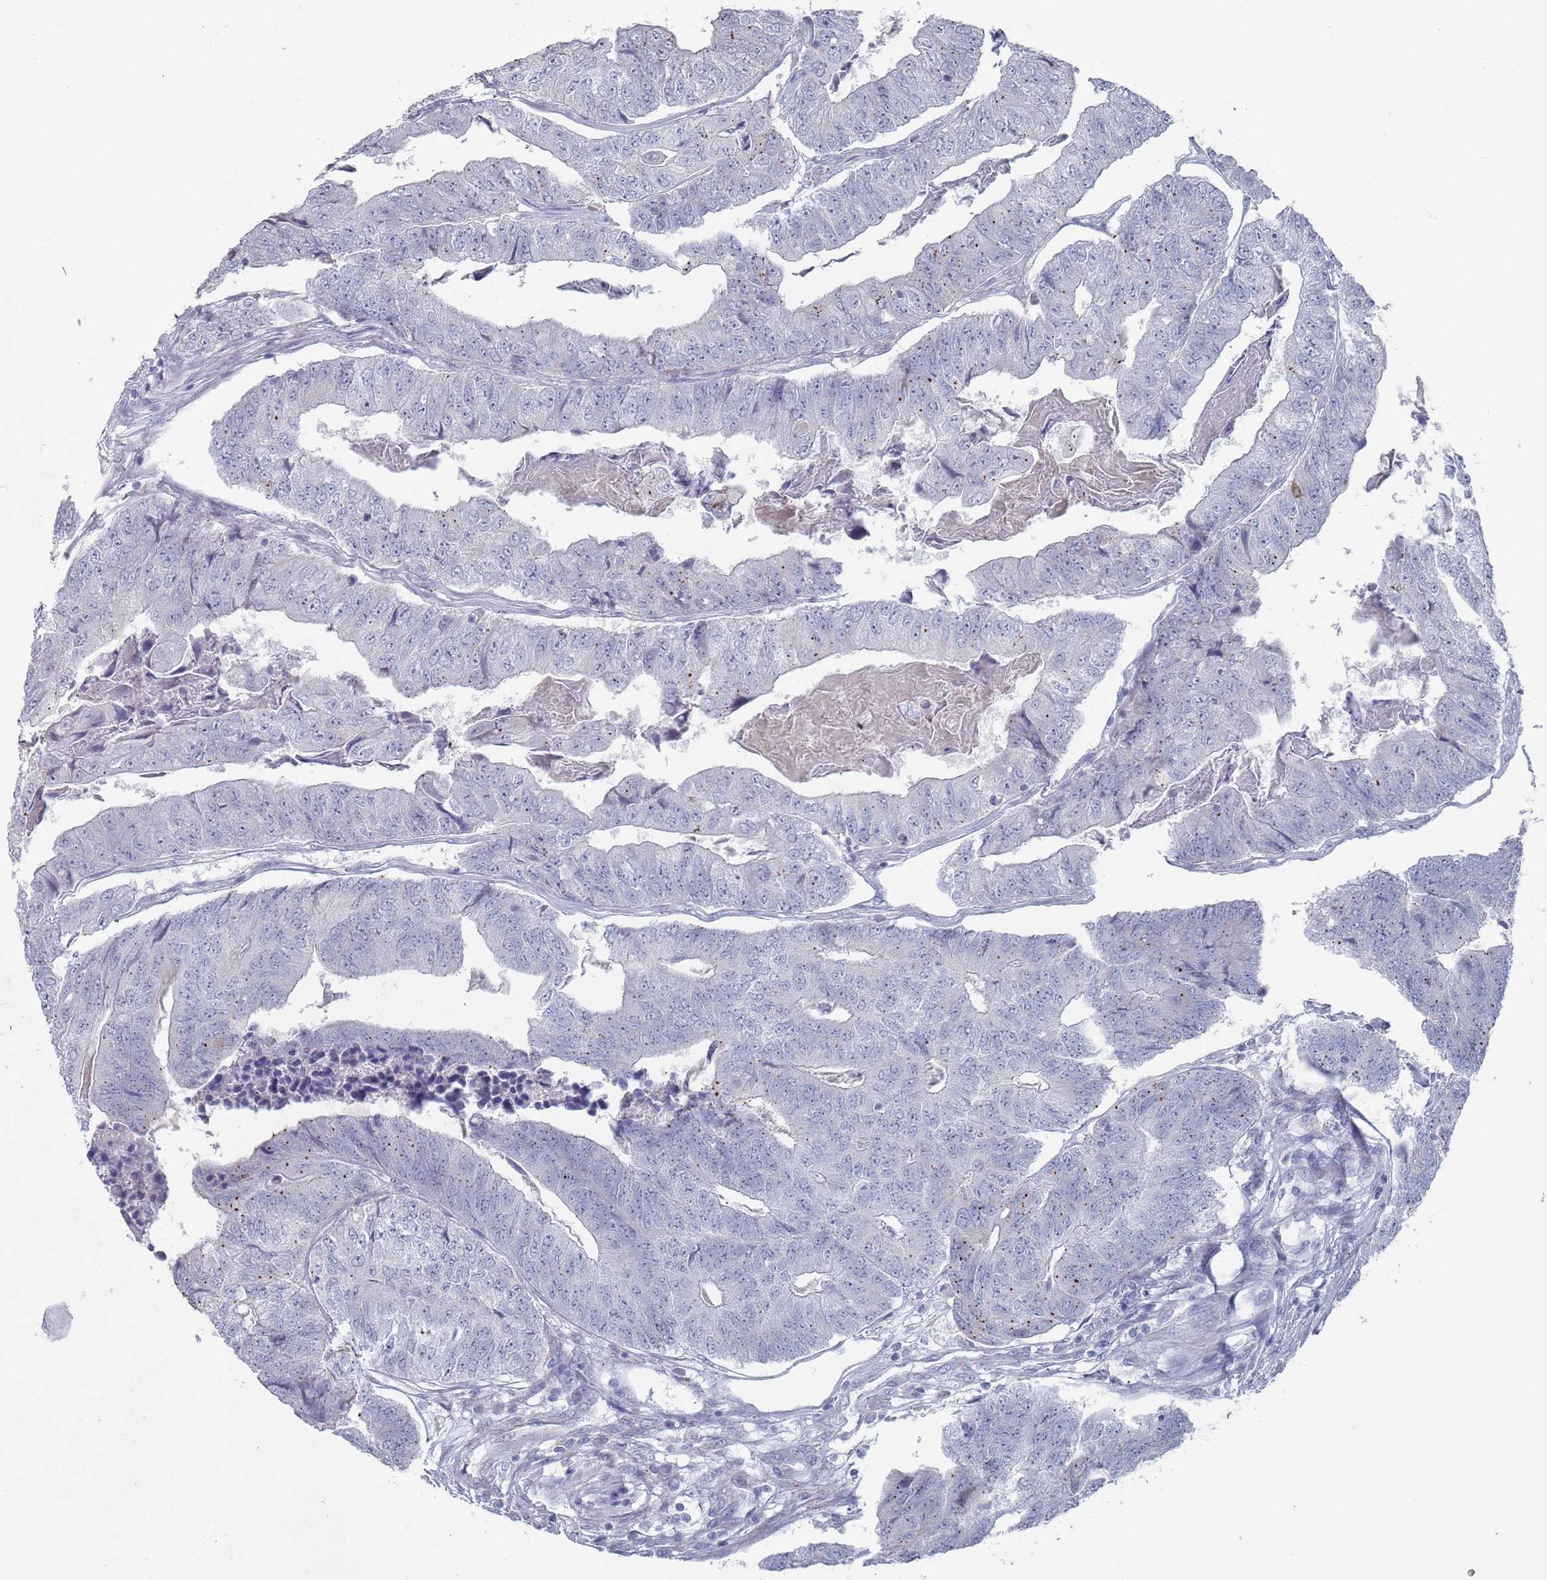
{"staining": {"intensity": "weak", "quantity": "<25%", "location": "cytoplasmic/membranous"}, "tissue": "colorectal cancer", "cell_type": "Tumor cells", "image_type": "cancer", "snomed": [{"axis": "morphology", "description": "Adenocarcinoma, NOS"}, {"axis": "topography", "description": "Colon"}], "caption": "A photomicrograph of human colorectal adenocarcinoma is negative for staining in tumor cells. (Immunohistochemistry, brightfield microscopy, high magnification).", "gene": "MAT1A", "patient": {"sex": "female", "age": 67}}